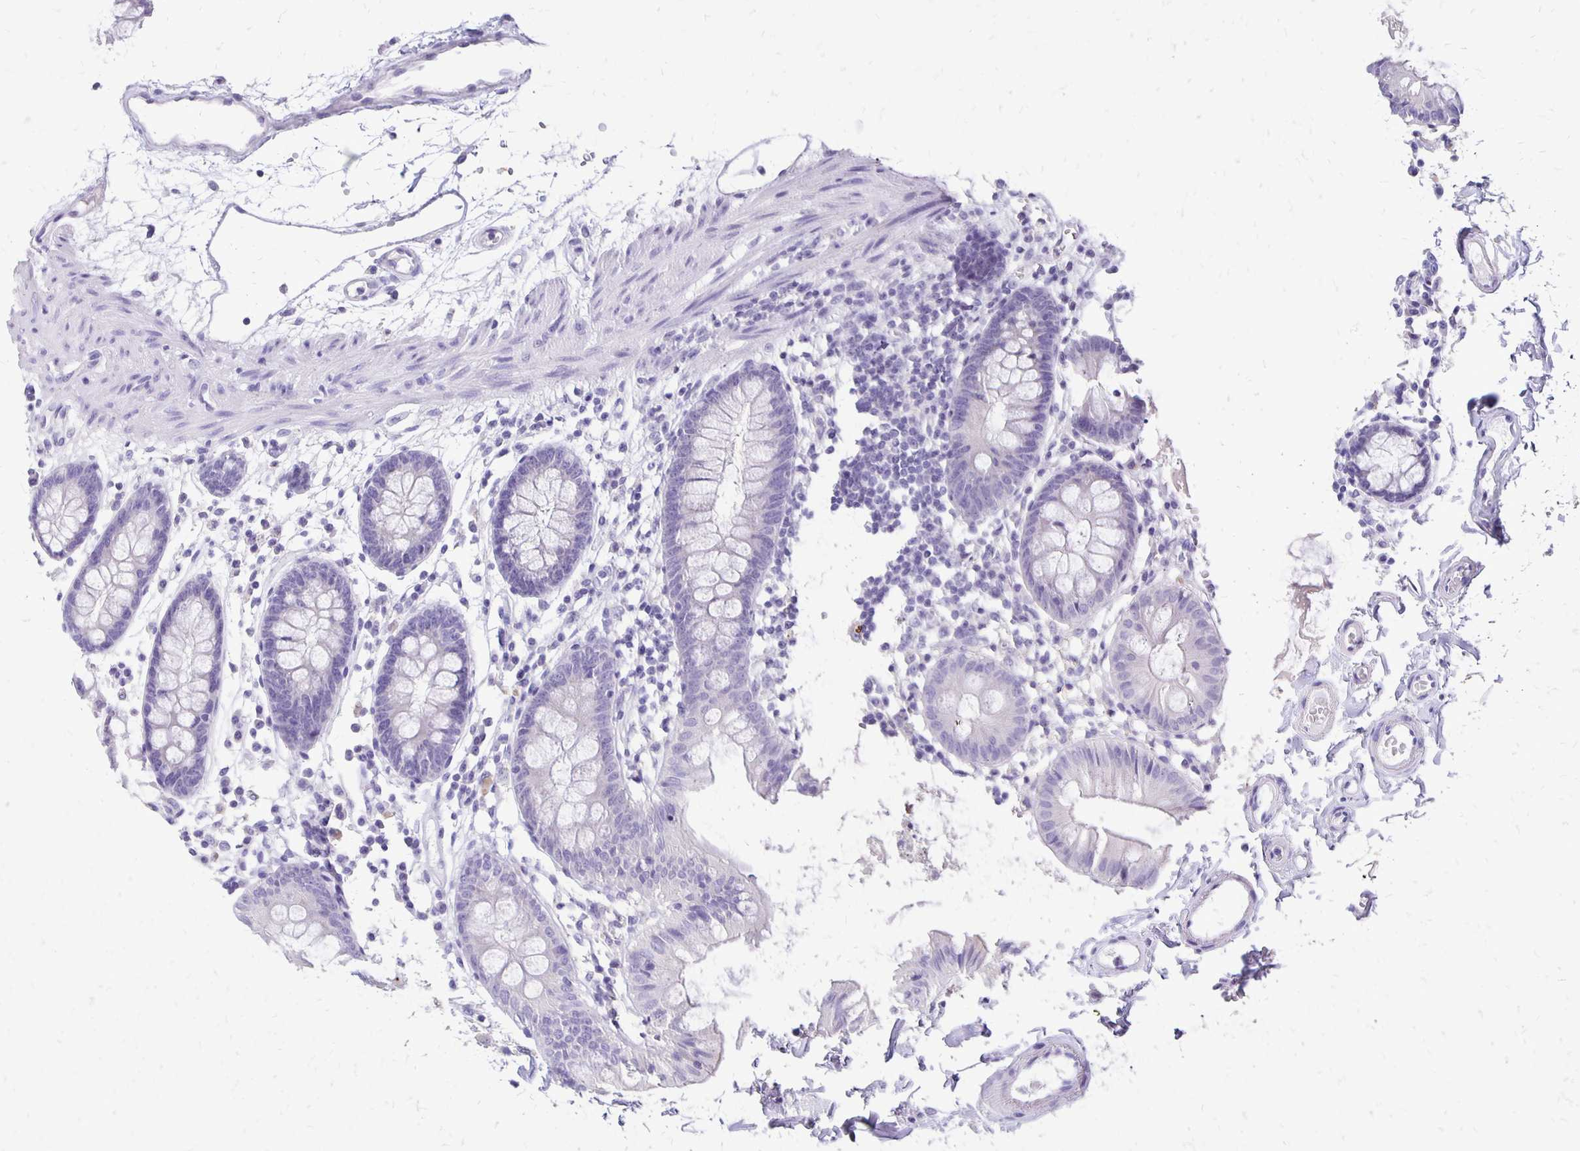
{"staining": {"intensity": "negative", "quantity": "none", "location": "none"}, "tissue": "colon", "cell_type": "Endothelial cells", "image_type": "normal", "snomed": [{"axis": "morphology", "description": "Normal tissue, NOS"}, {"axis": "topography", "description": "Colon"}], "caption": "The image displays no staining of endothelial cells in benign colon. (DAB (3,3'-diaminobenzidine) immunohistochemistry visualized using brightfield microscopy, high magnification).", "gene": "ANKRD45", "patient": {"sex": "female", "age": 84}}